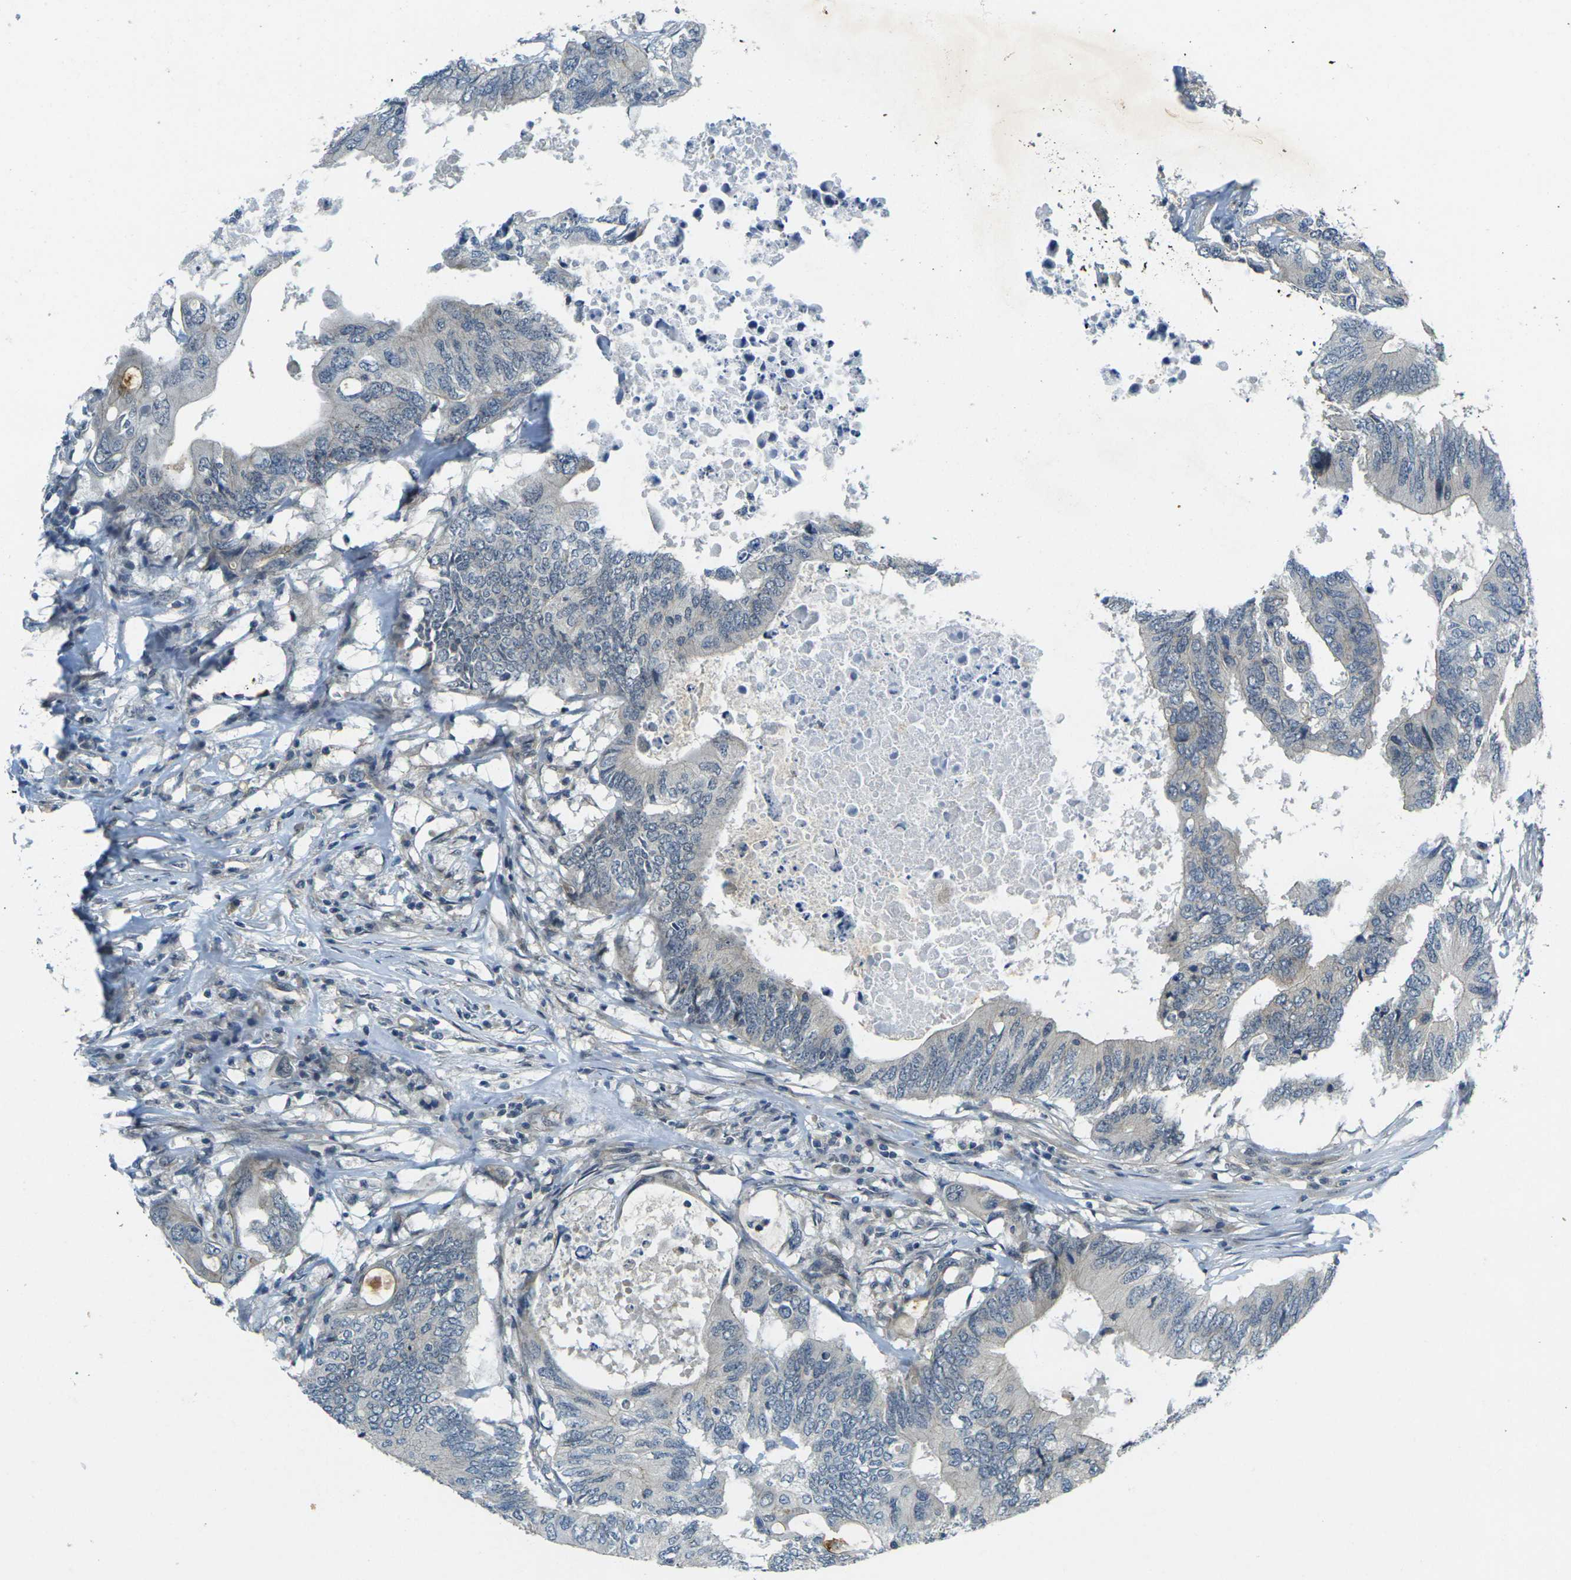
{"staining": {"intensity": "negative", "quantity": "none", "location": "none"}, "tissue": "colorectal cancer", "cell_type": "Tumor cells", "image_type": "cancer", "snomed": [{"axis": "morphology", "description": "Adenocarcinoma, NOS"}, {"axis": "topography", "description": "Colon"}], "caption": "A histopathology image of human colorectal cancer (adenocarcinoma) is negative for staining in tumor cells.", "gene": "KCTD10", "patient": {"sex": "male", "age": 71}}